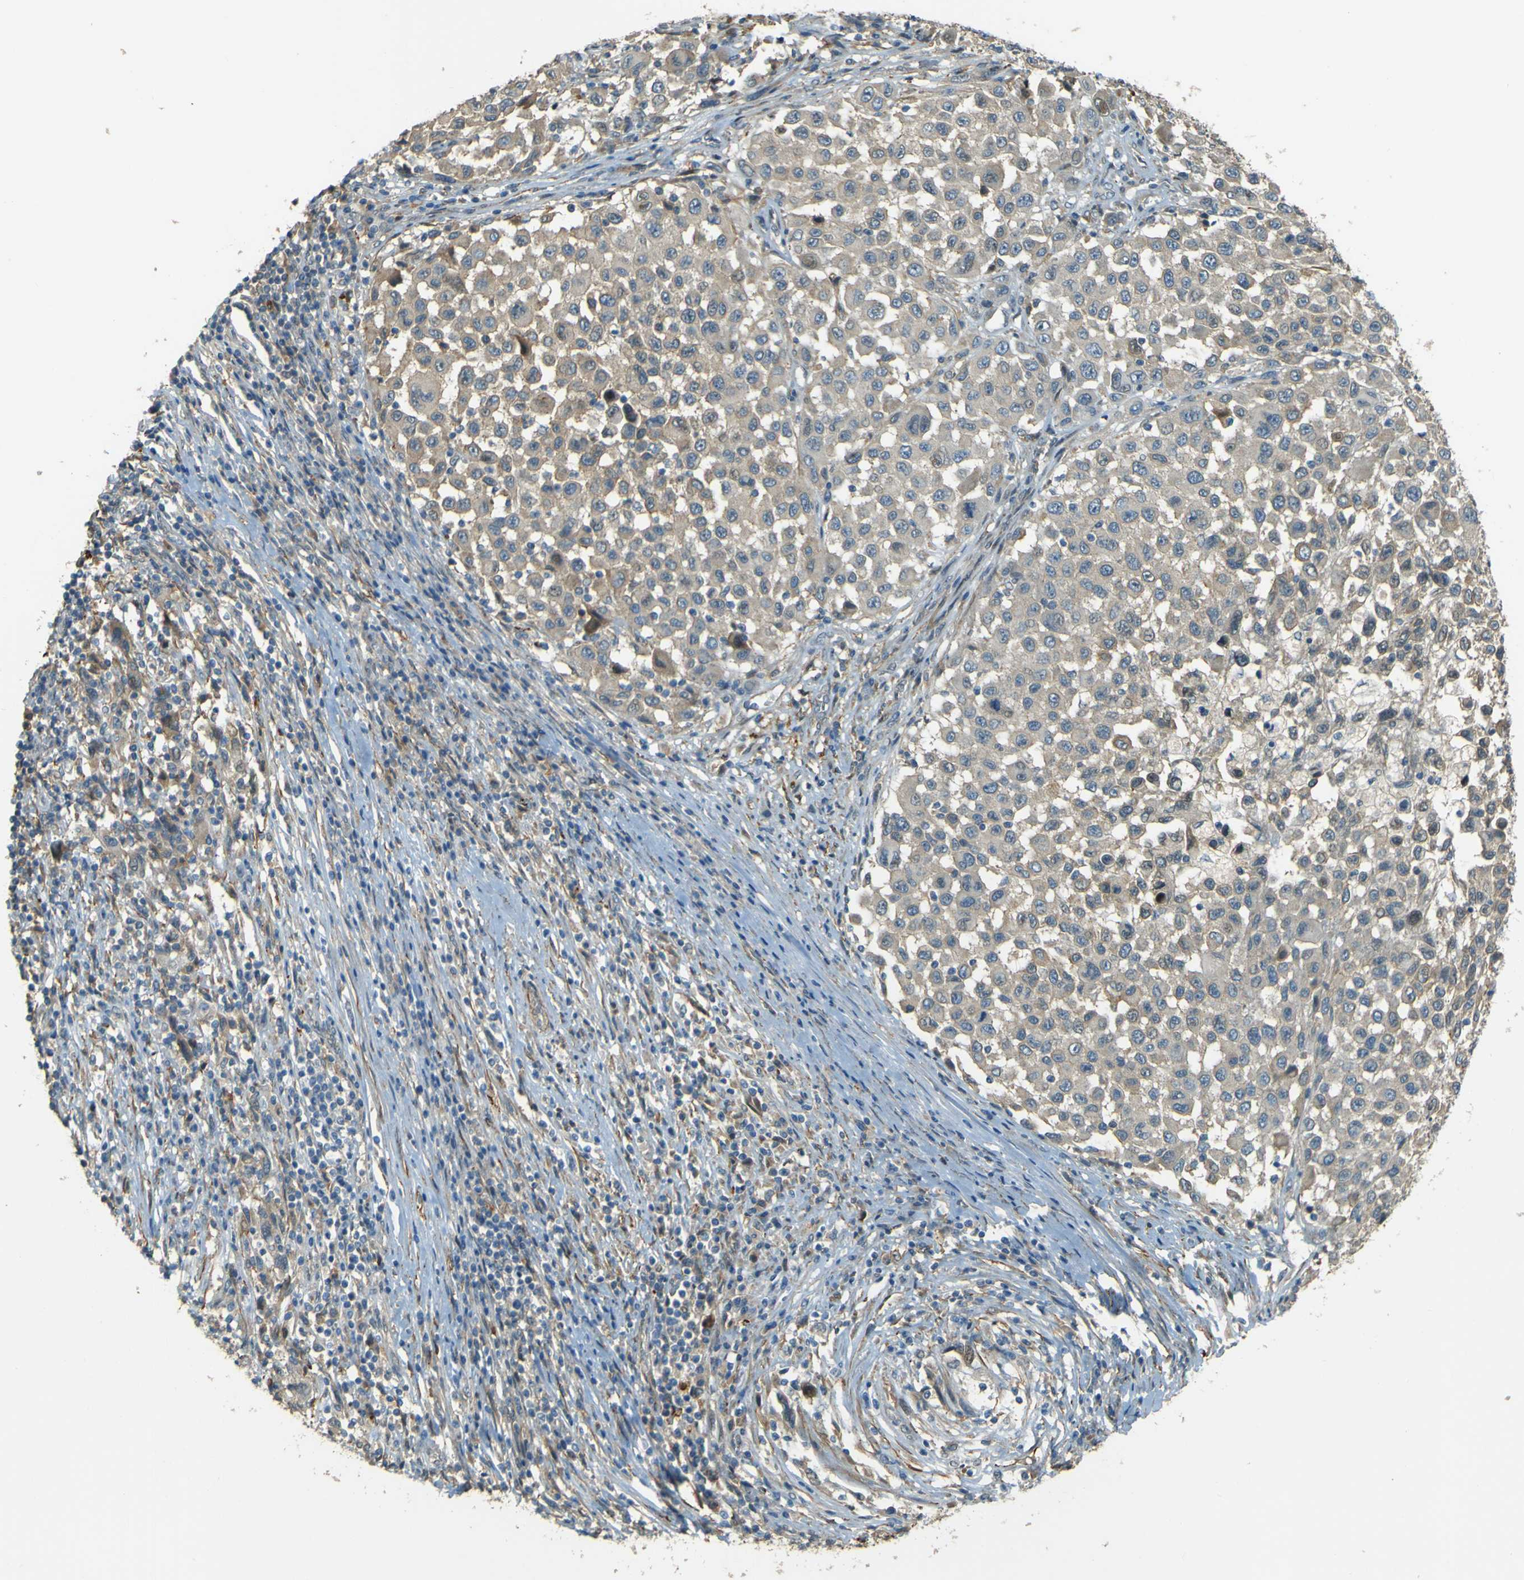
{"staining": {"intensity": "negative", "quantity": "none", "location": "none"}, "tissue": "melanoma", "cell_type": "Tumor cells", "image_type": "cancer", "snomed": [{"axis": "morphology", "description": "Malignant melanoma, Metastatic site"}, {"axis": "topography", "description": "Lymph node"}], "caption": "Tumor cells show no significant positivity in melanoma.", "gene": "NEXN", "patient": {"sex": "male", "age": 61}}